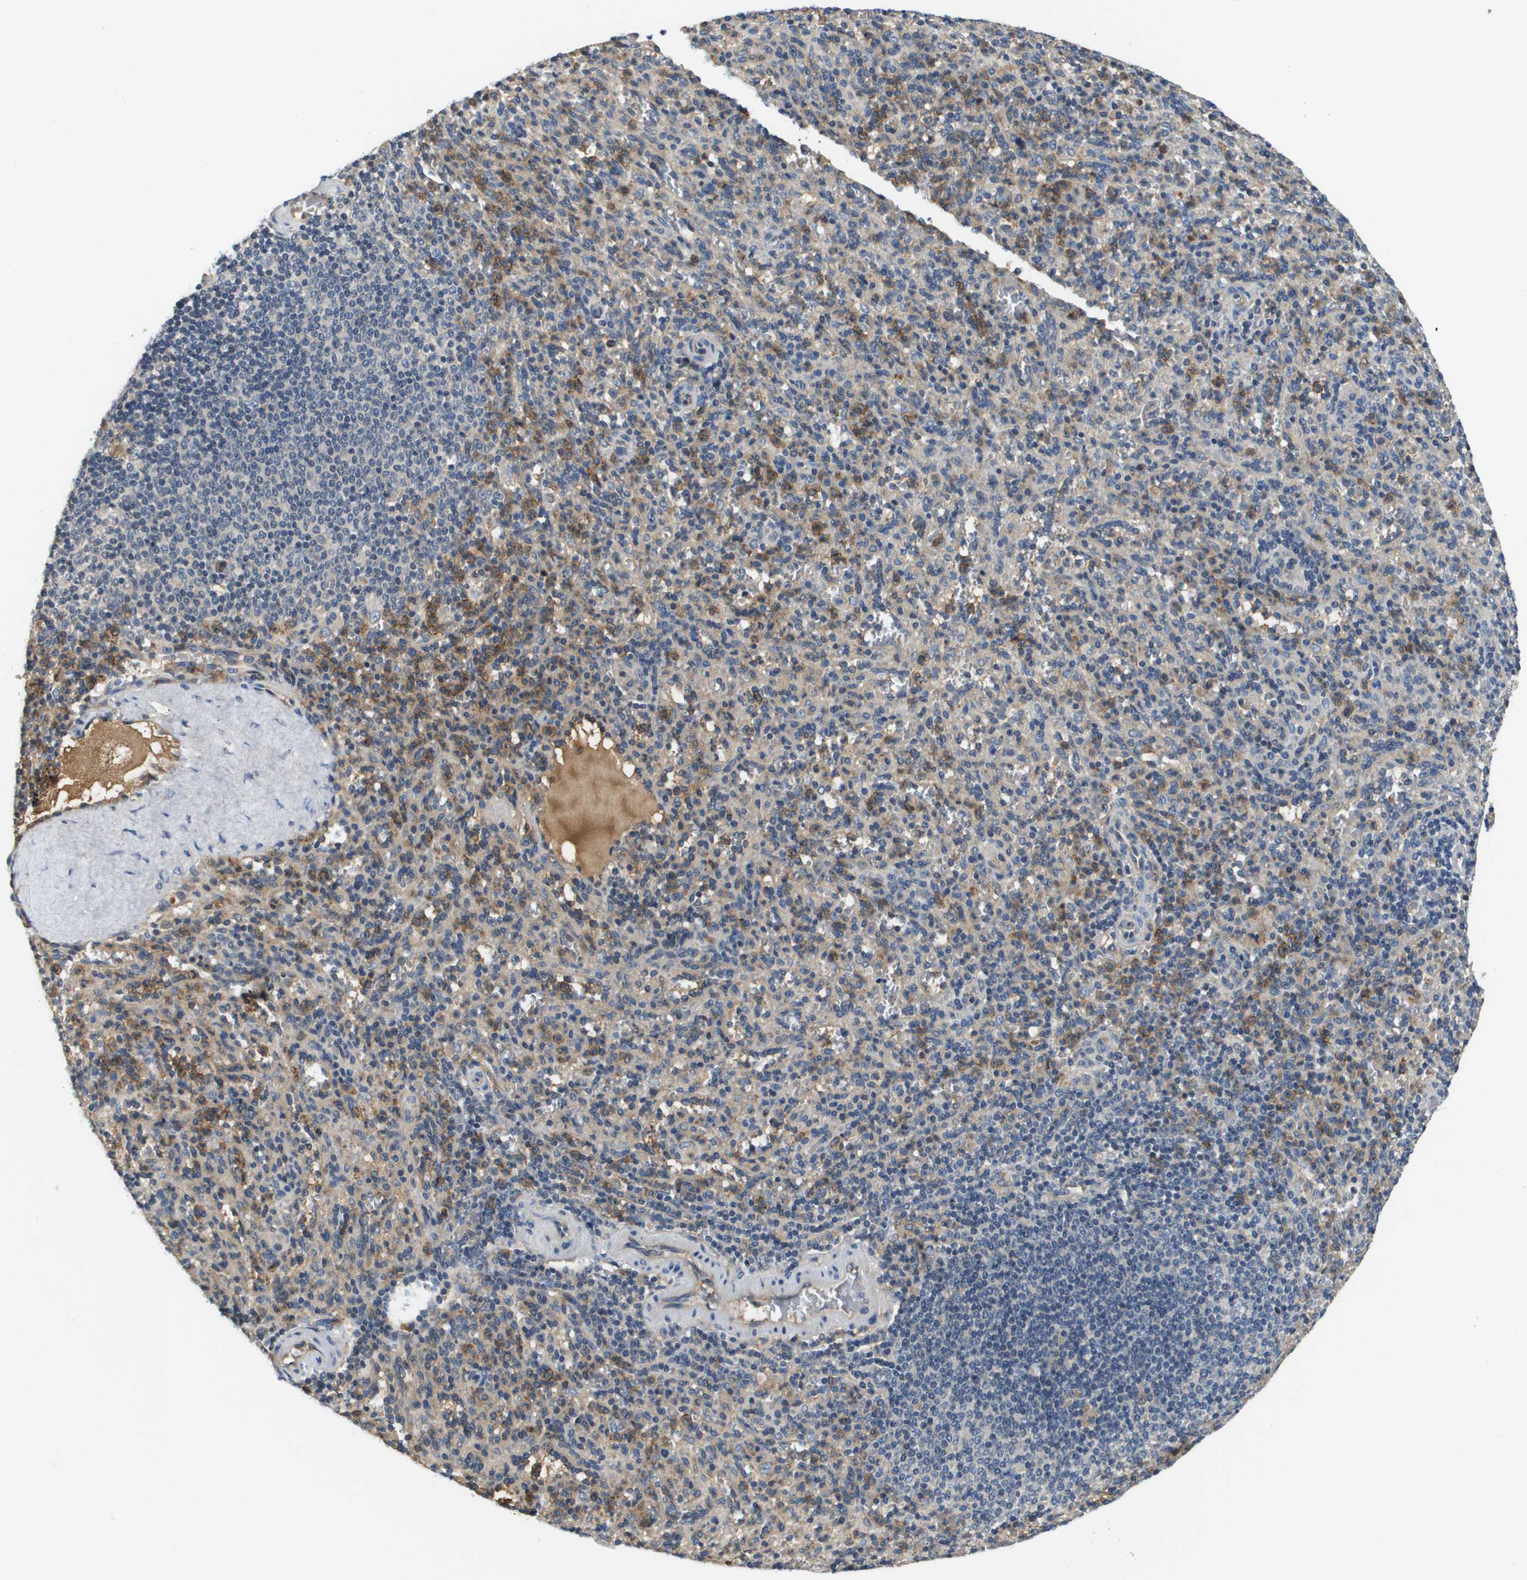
{"staining": {"intensity": "moderate", "quantity": "25%-75%", "location": "cytoplasmic/membranous"}, "tissue": "spleen", "cell_type": "Cells in red pulp", "image_type": "normal", "snomed": [{"axis": "morphology", "description": "Normal tissue, NOS"}, {"axis": "topography", "description": "Spleen"}], "caption": "Immunohistochemistry (DAB) staining of unremarkable spleen displays moderate cytoplasmic/membranous protein staining in about 25%-75% of cells in red pulp. The staining is performed using DAB brown chromogen to label protein expression. The nuclei are counter-stained blue using hematoxylin.", "gene": "SLC16A3", "patient": {"sex": "male", "age": 36}}